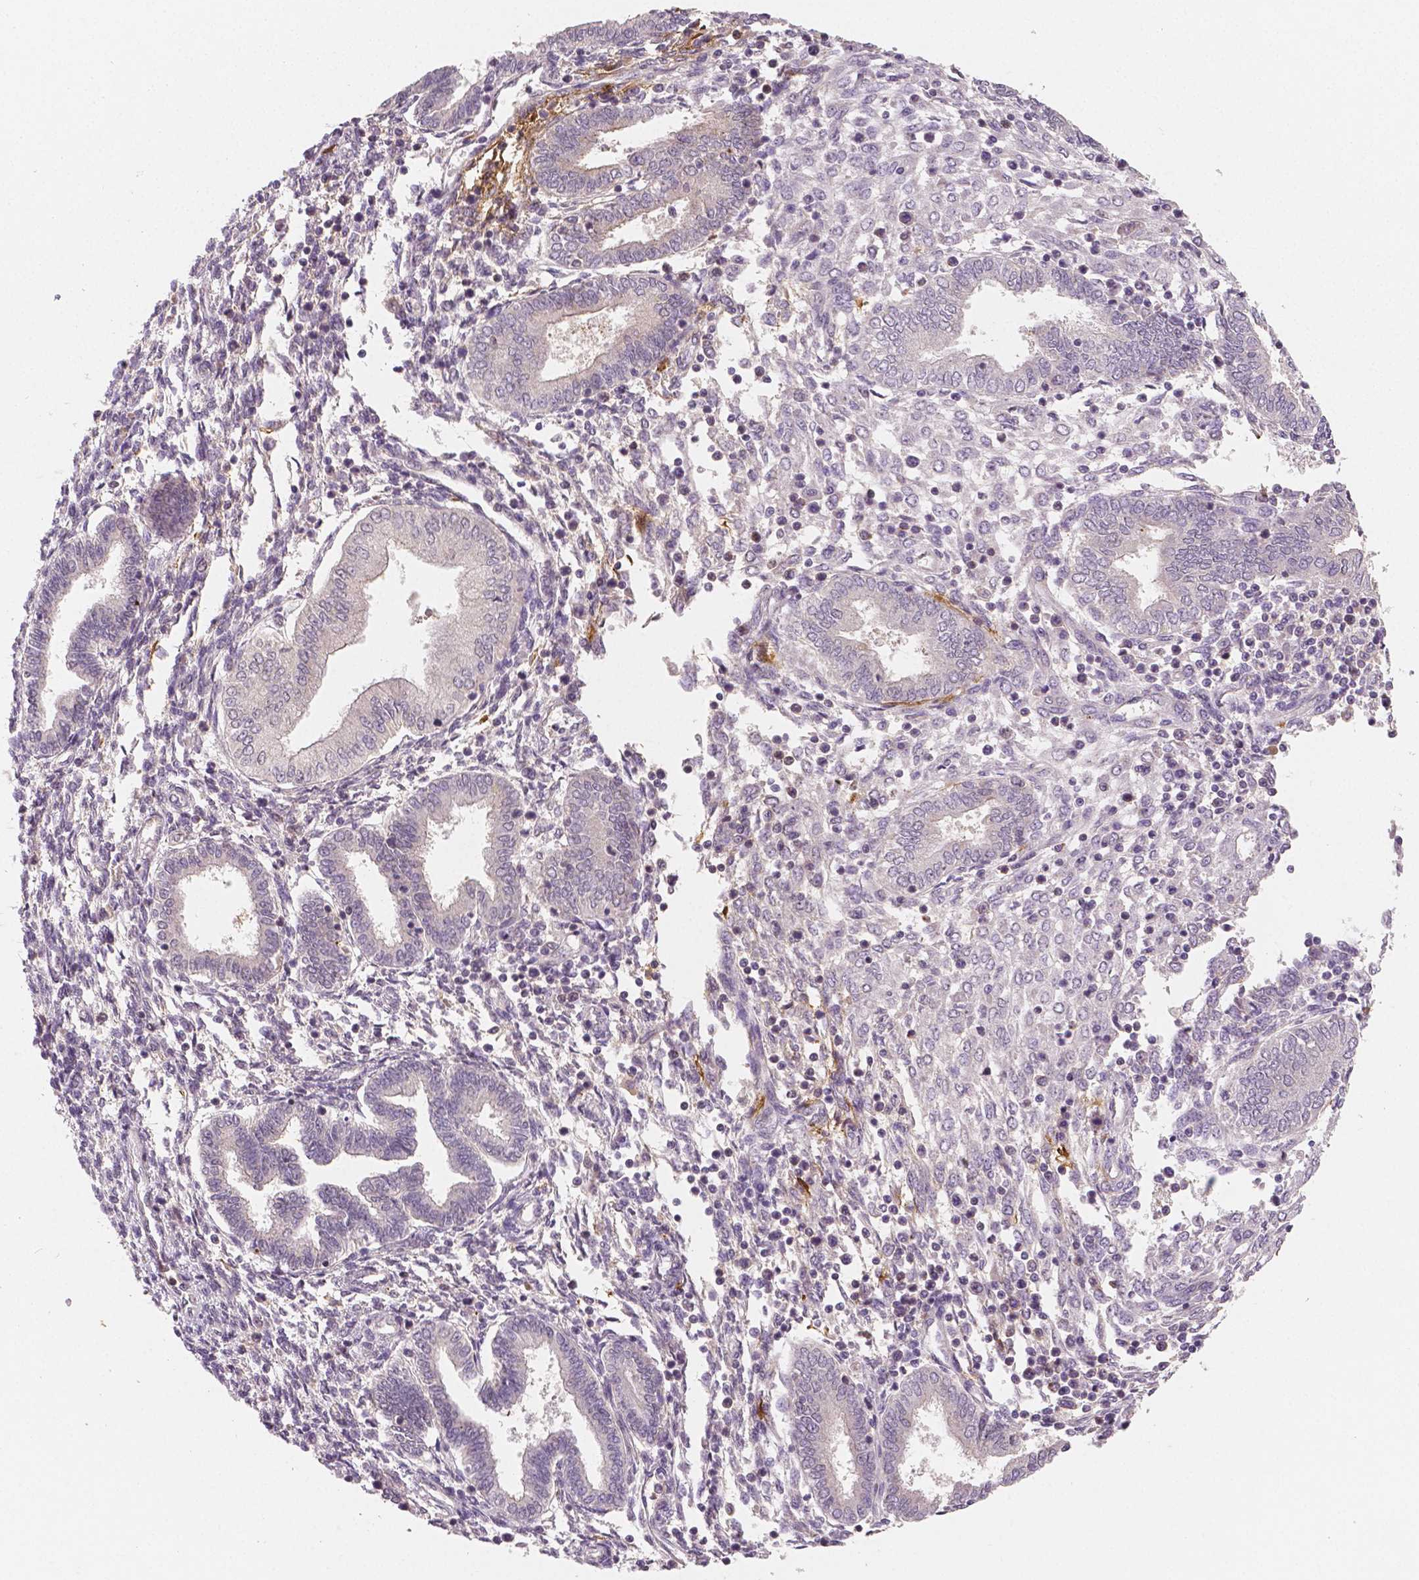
{"staining": {"intensity": "negative", "quantity": "none", "location": "none"}, "tissue": "endometrium", "cell_type": "Cells in endometrial stroma", "image_type": "normal", "snomed": [{"axis": "morphology", "description": "Normal tissue, NOS"}, {"axis": "topography", "description": "Endometrium"}], "caption": "Immunohistochemical staining of benign endometrium displays no significant expression in cells in endometrial stroma. (Stains: DAB IHC with hematoxylin counter stain, Microscopy: brightfield microscopy at high magnification).", "gene": "APOA4", "patient": {"sex": "female", "age": 42}}